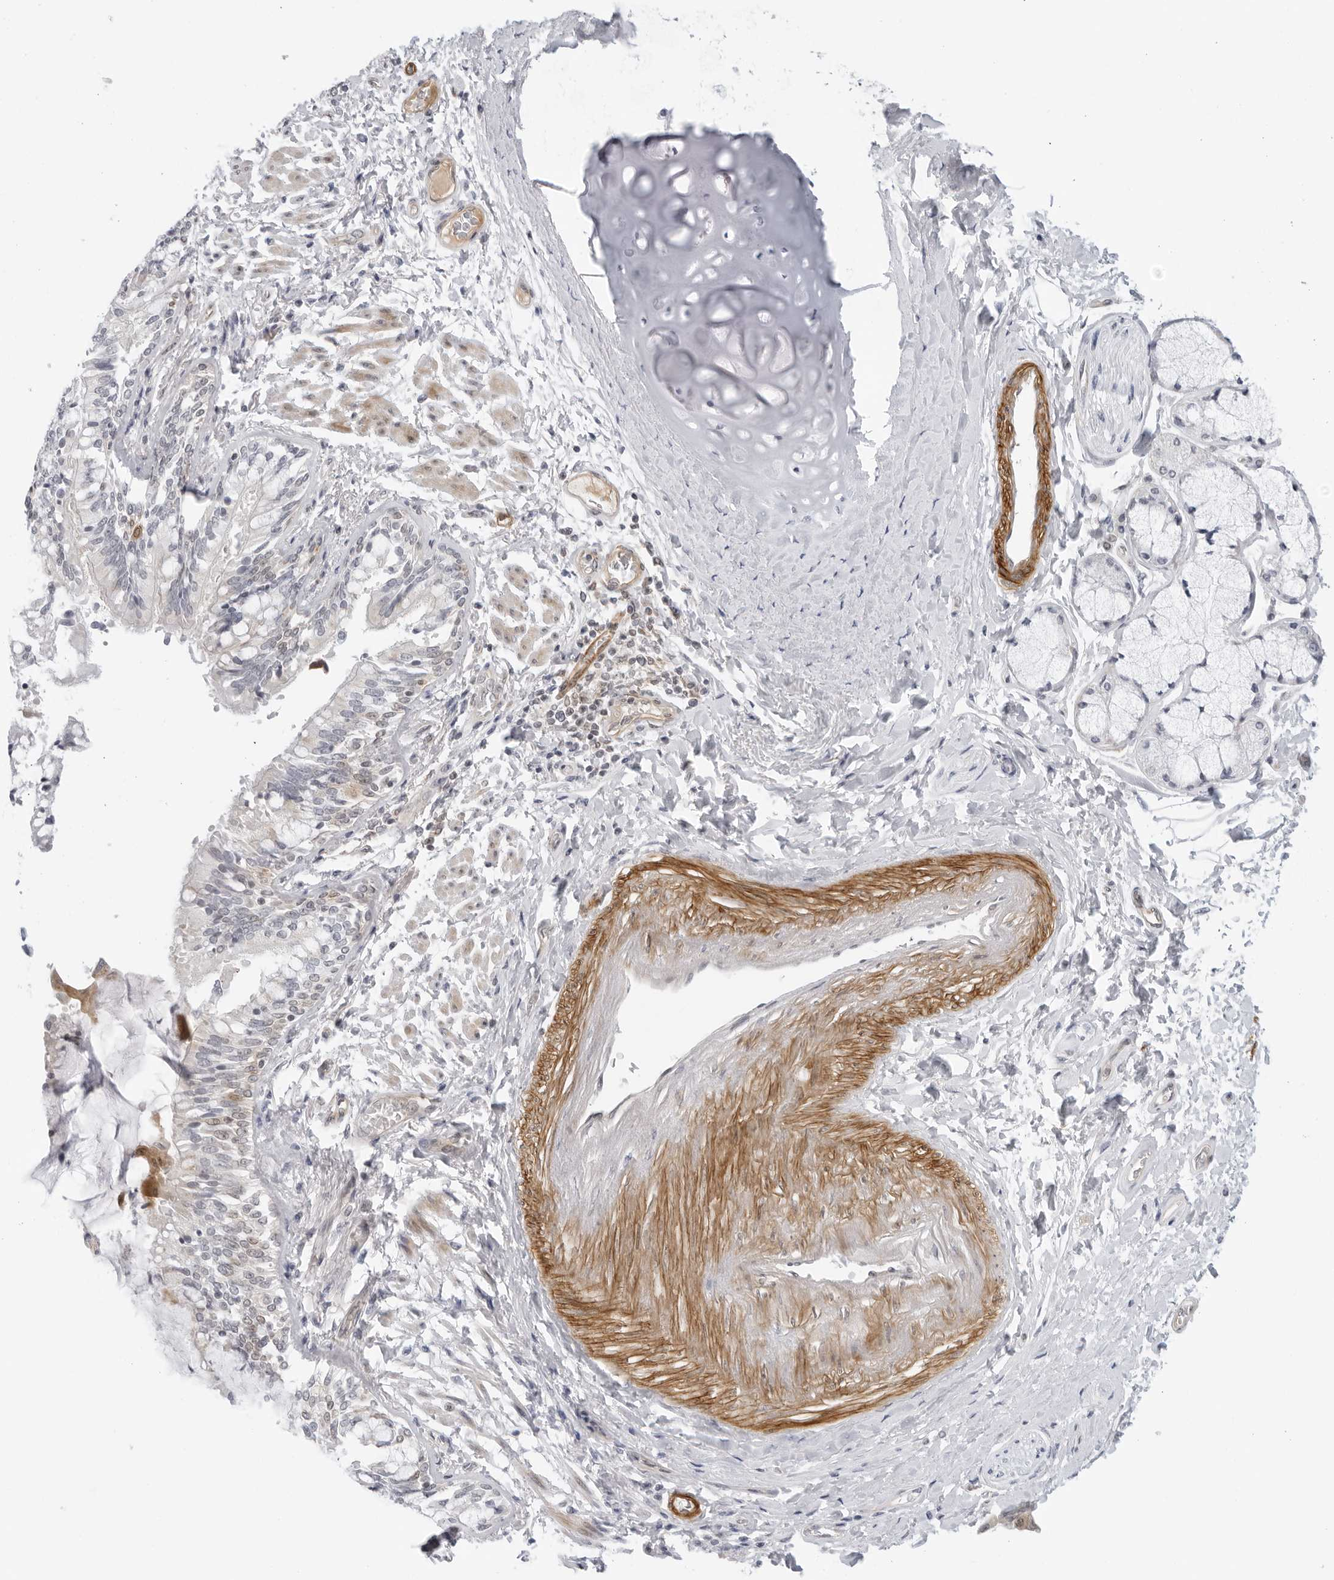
{"staining": {"intensity": "moderate", "quantity": "<25%", "location": "nuclear"}, "tissue": "bronchus", "cell_type": "Respiratory epithelial cells", "image_type": "normal", "snomed": [{"axis": "morphology", "description": "Normal tissue, NOS"}, {"axis": "morphology", "description": "Inflammation, NOS"}, {"axis": "topography", "description": "Lung"}], "caption": "Protein staining of benign bronchus exhibits moderate nuclear expression in about <25% of respiratory epithelial cells.", "gene": "SUGCT", "patient": {"sex": "female", "age": 46}}